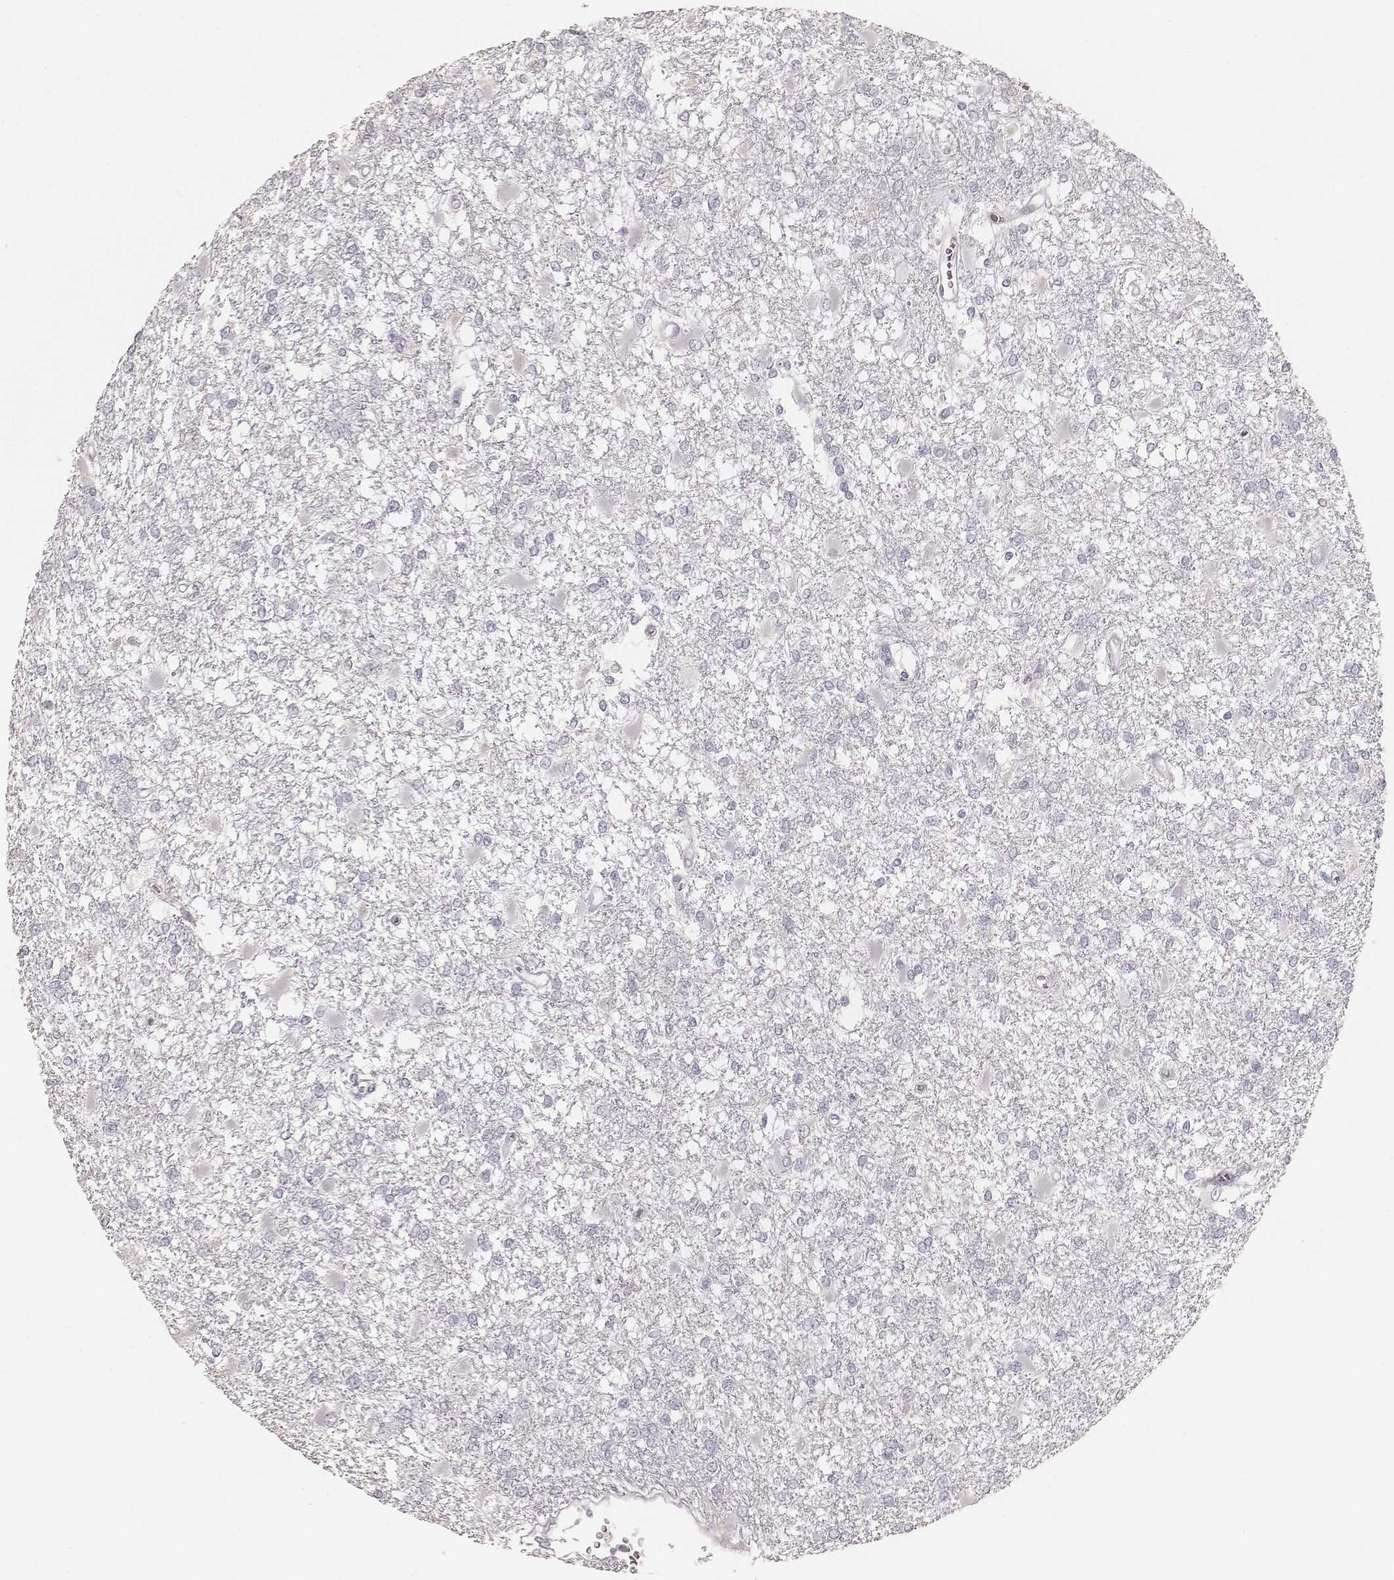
{"staining": {"intensity": "negative", "quantity": "none", "location": "none"}, "tissue": "glioma", "cell_type": "Tumor cells", "image_type": "cancer", "snomed": [{"axis": "morphology", "description": "Glioma, malignant, High grade"}, {"axis": "topography", "description": "Cerebral cortex"}], "caption": "Human glioma stained for a protein using immunohistochemistry (IHC) shows no staining in tumor cells.", "gene": "KRT26", "patient": {"sex": "male", "age": 79}}